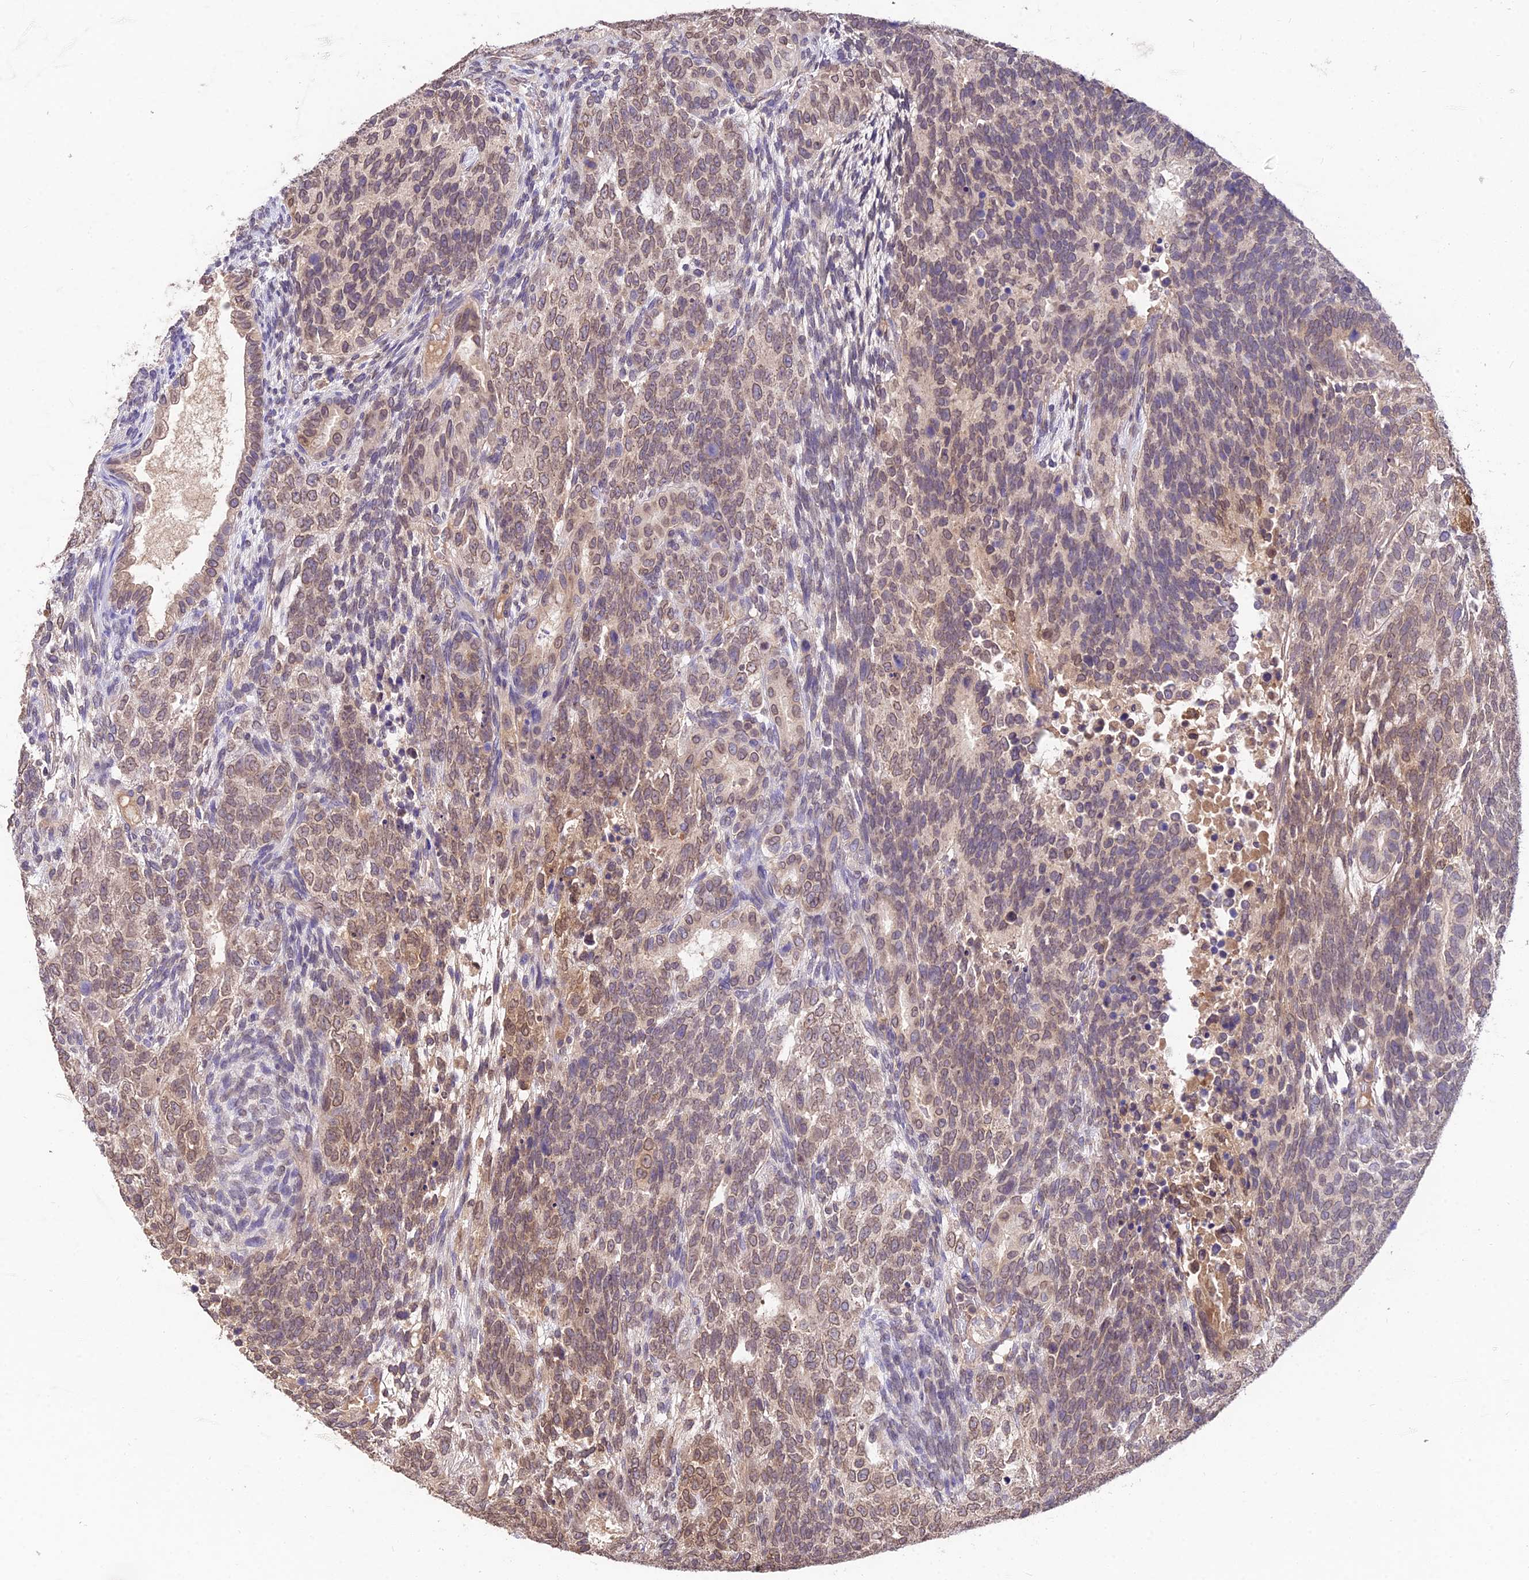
{"staining": {"intensity": "moderate", "quantity": ">75%", "location": "cytoplasmic/membranous,nuclear"}, "tissue": "testis cancer", "cell_type": "Tumor cells", "image_type": "cancer", "snomed": [{"axis": "morphology", "description": "Carcinoma, Embryonal, NOS"}, {"axis": "topography", "description": "Testis"}], "caption": "This is an image of IHC staining of testis embryonal carcinoma, which shows moderate positivity in the cytoplasmic/membranous and nuclear of tumor cells.", "gene": "PGK1", "patient": {"sex": "male", "age": 23}}